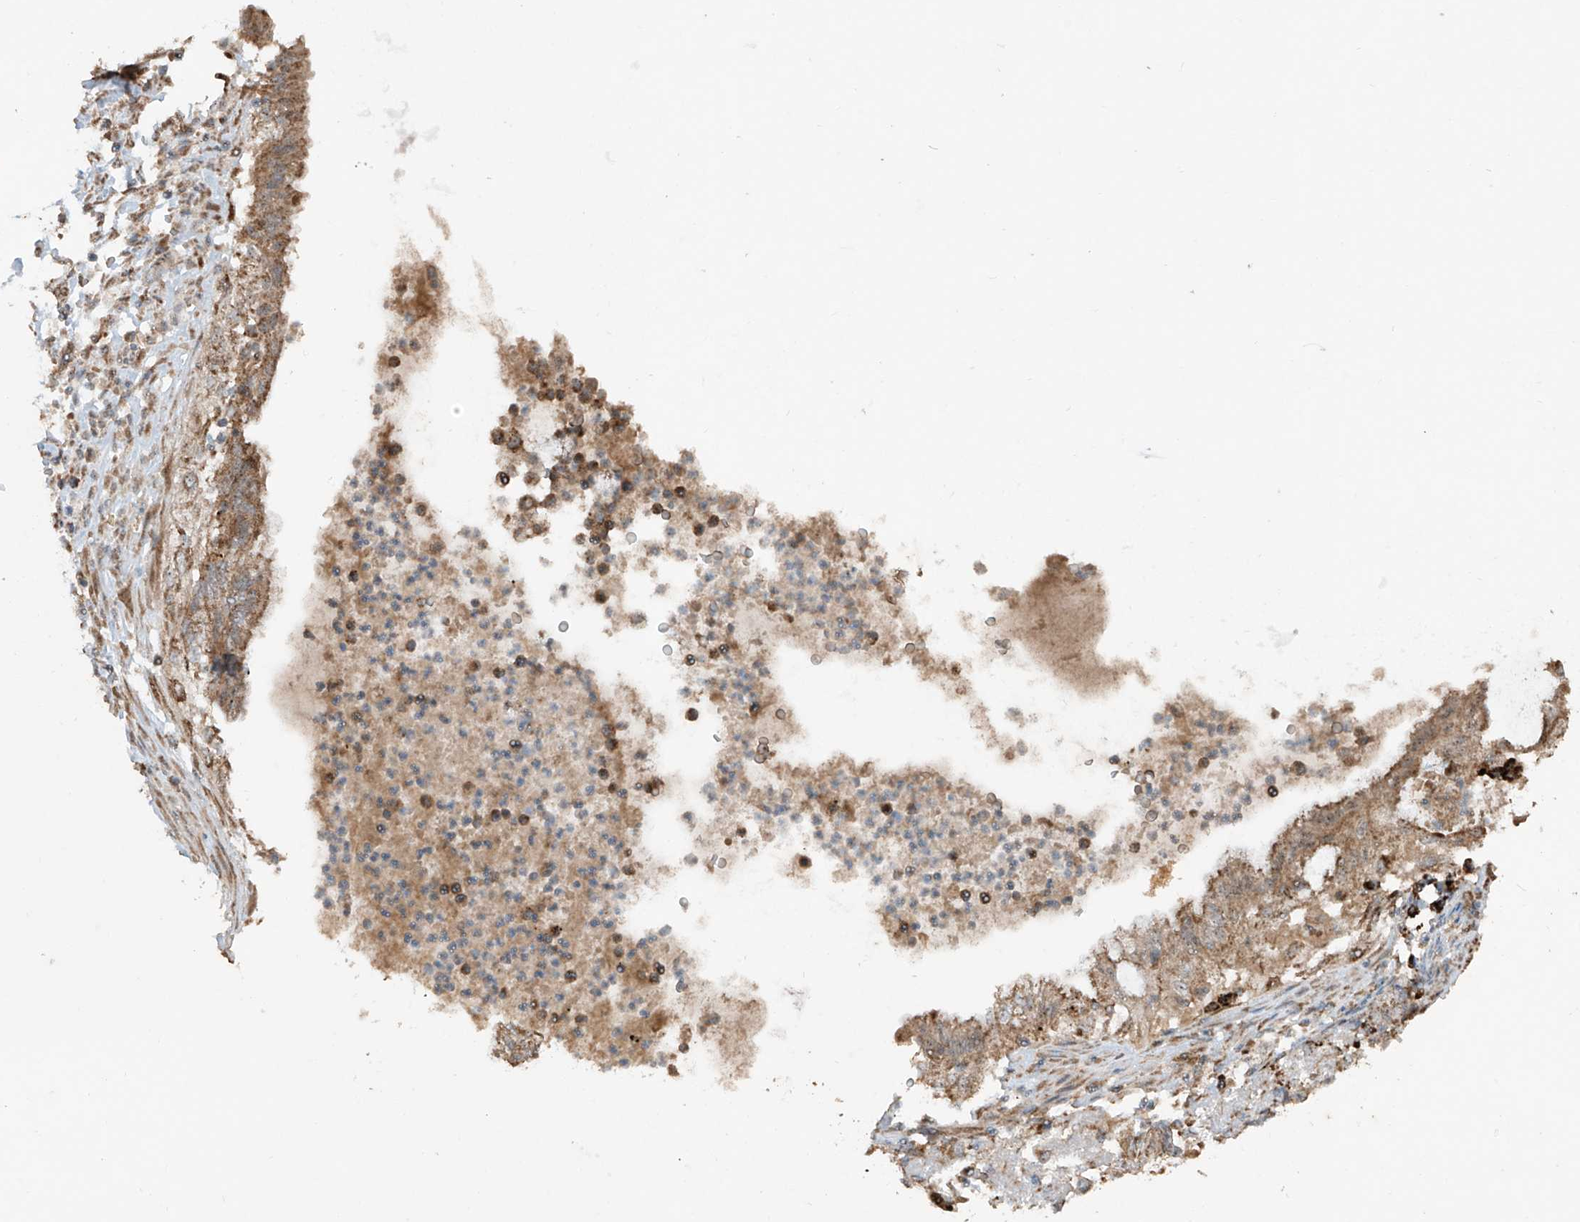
{"staining": {"intensity": "moderate", "quantity": ">75%", "location": "cytoplasmic/membranous"}, "tissue": "lung cancer", "cell_type": "Tumor cells", "image_type": "cancer", "snomed": [{"axis": "morphology", "description": "Adenocarcinoma, NOS"}, {"axis": "topography", "description": "Lung"}], "caption": "Protein staining exhibits moderate cytoplasmic/membranous staining in approximately >75% of tumor cells in adenocarcinoma (lung).", "gene": "SAMD3", "patient": {"sex": "female", "age": 70}}